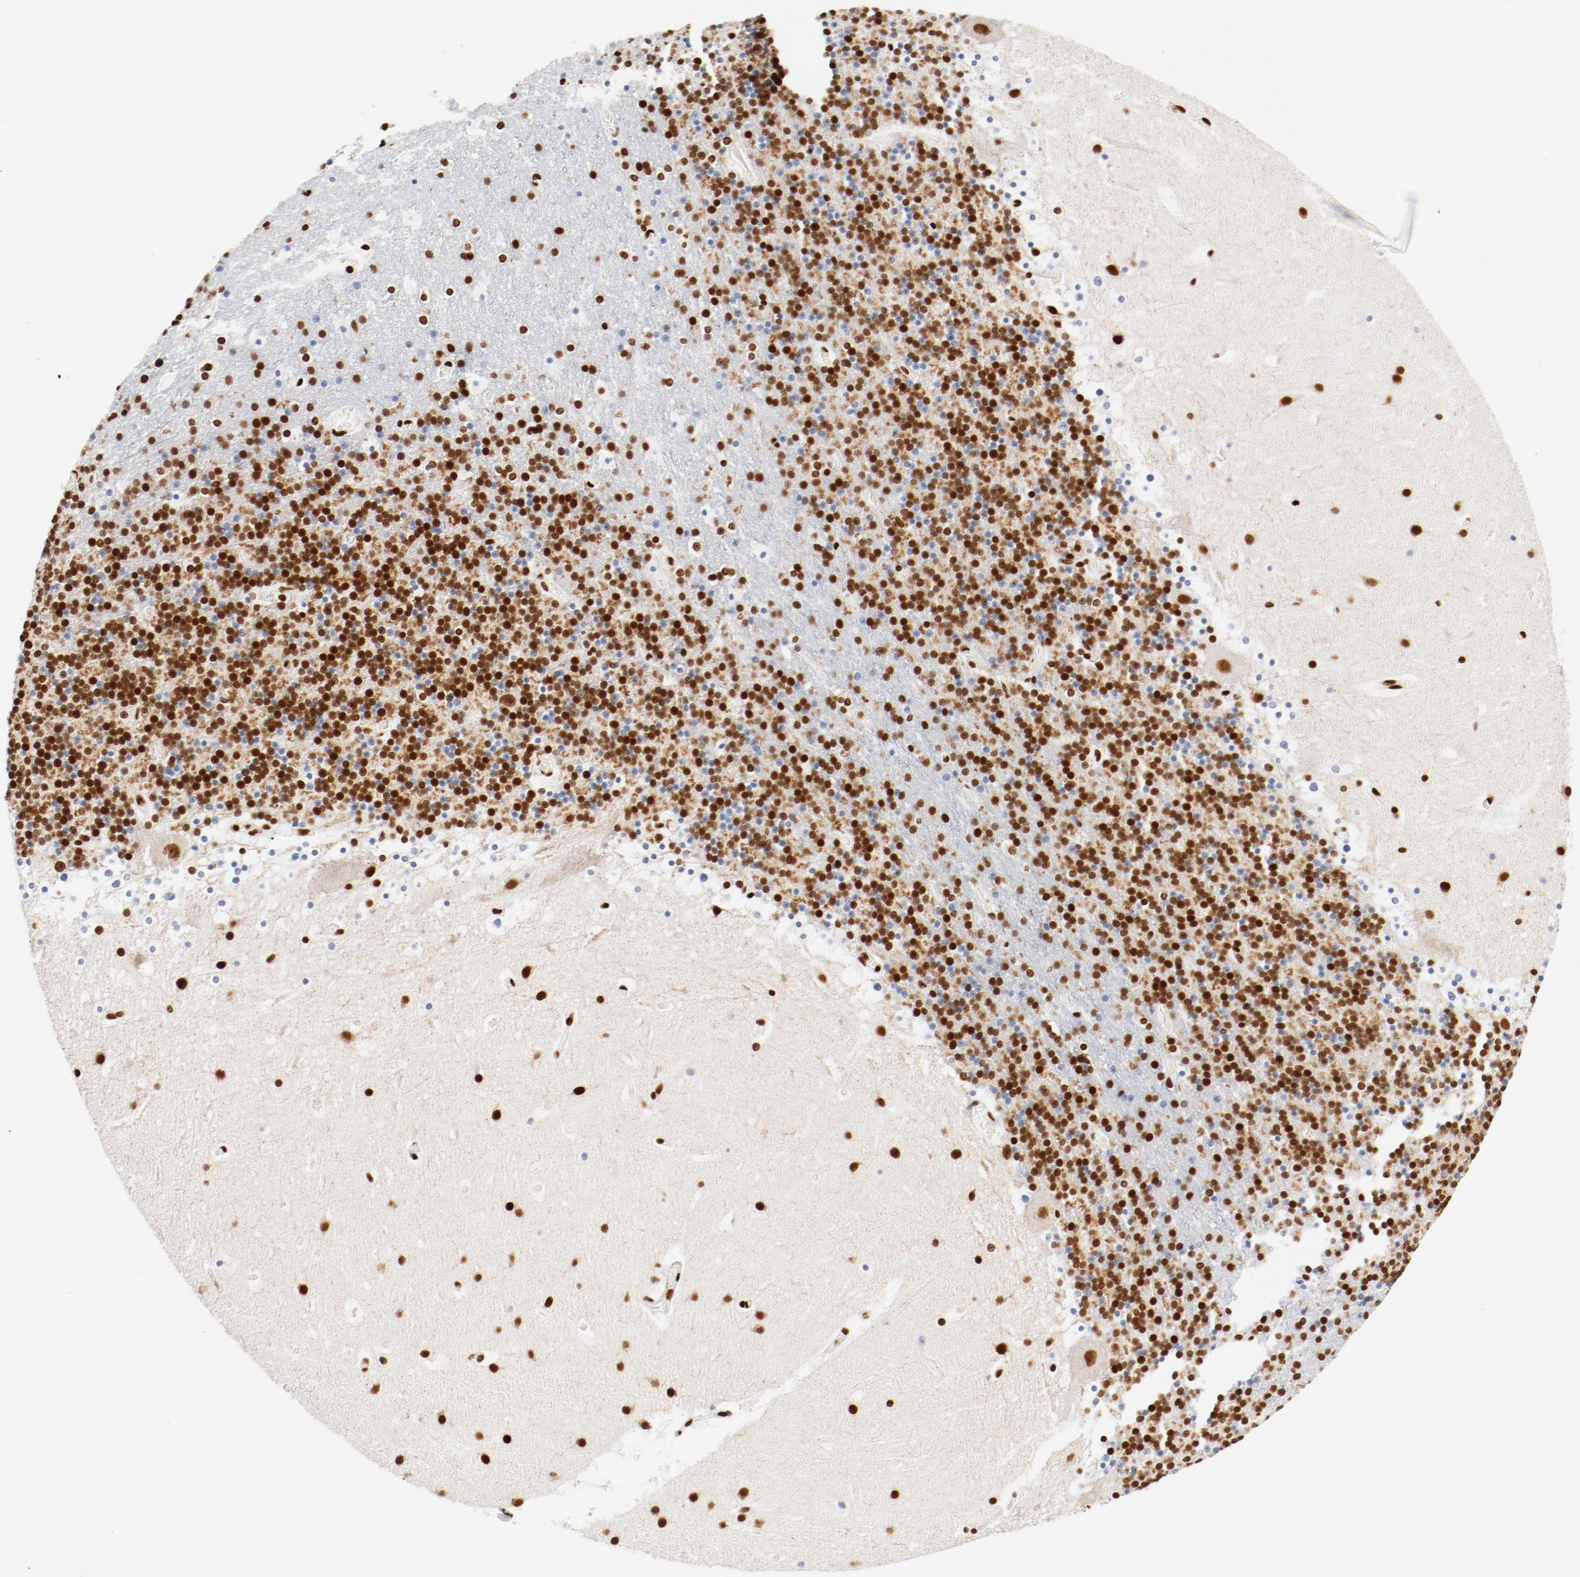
{"staining": {"intensity": "strong", "quantity": ">75%", "location": "nuclear"}, "tissue": "cerebellum", "cell_type": "Cells in granular layer", "image_type": "normal", "snomed": [{"axis": "morphology", "description": "Normal tissue, NOS"}, {"axis": "topography", "description": "Cerebellum"}], "caption": "Immunohistochemistry photomicrograph of benign cerebellum stained for a protein (brown), which demonstrates high levels of strong nuclear positivity in approximately >75% of cells in granular layer.", "gene": "CTBP1", "patient": {"sex": "male", "age": 45}}